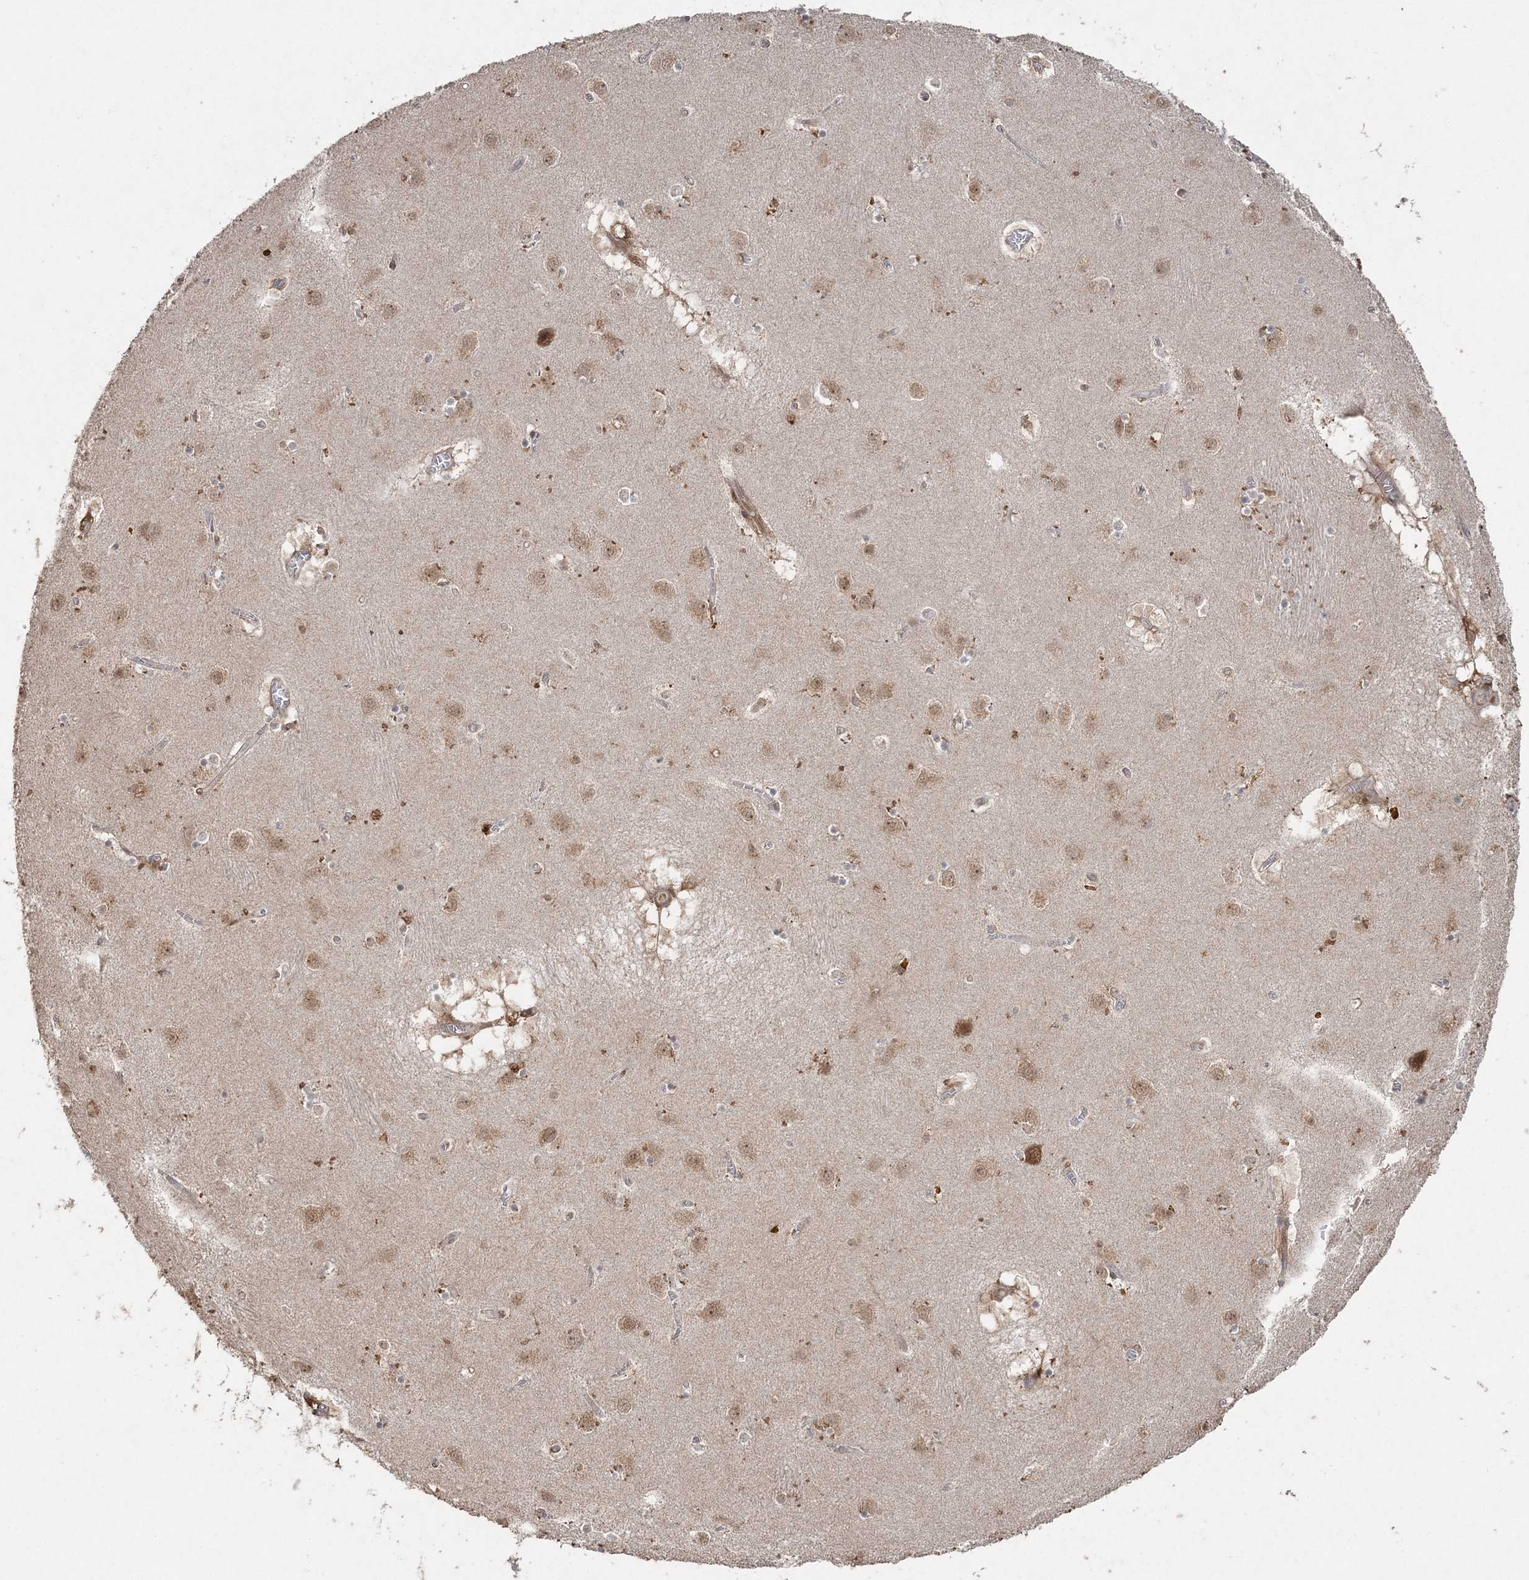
{"staining": {"intensity": "weak", "quantity": "<25%", "location": "cytoplasmic/membranous"}, "tissue": "caudate", "cell_type": "Glial cells", "image_type": "normal", "snomed": [{"axis": "morphology", "description": "Normal tissue, NOS"}, {"axis": "topography", "description": "Lateral ventricle wall"}], "caption": "Glial cells show no significant protein staining in normal caudate. (DAB (3,3'-diaminobenzidine) immunohistochemistry with hematoxylin counter stain).", "gene": "SLU7", "patient": {"sex": "male", "age": 70}}